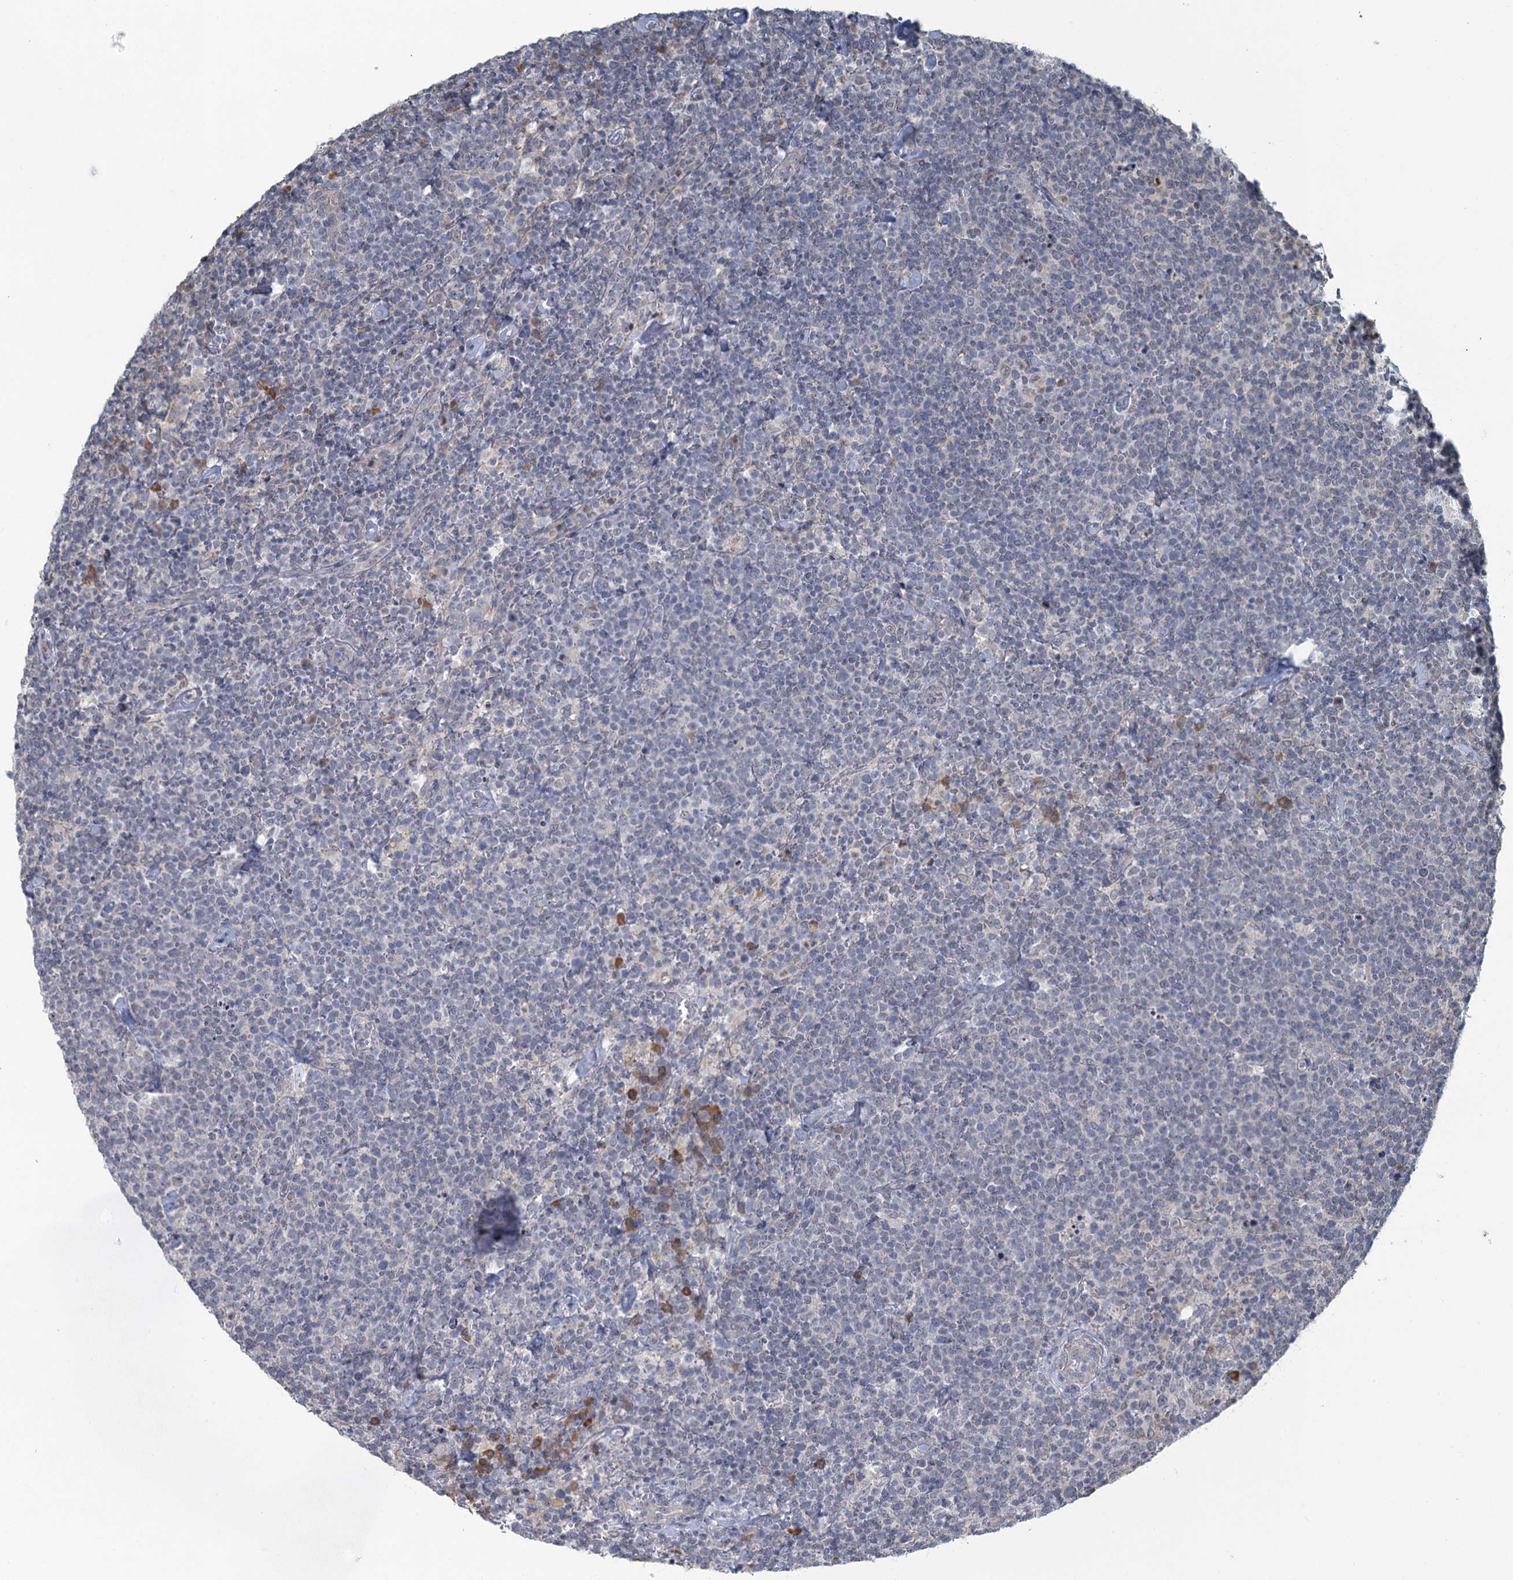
{"staining": {"intensity": "negative", "quantity": "none", "location": "none"}, "tissue": "lymphoma", "cell_type": "Tumor cells", "image_type": "cancer", "snomed": [{"axis": "morphology", "description": "Malignant lymphoma, non-Hodgkin's type, High grade"}, {"axis": "topography", "description": "Lymph node"}], "caption": "A high-resolution image shows immunohistochemistry staining of high-grade malignant lymphoma, non-Hodgkin's type, which demonstrates no significant expression in tumor cells. (Brightfield microscopy of DAB immunohistochemistry at high magnification).", "gene": "TEX35", "patient": {"sex": "male", "age": 61}}